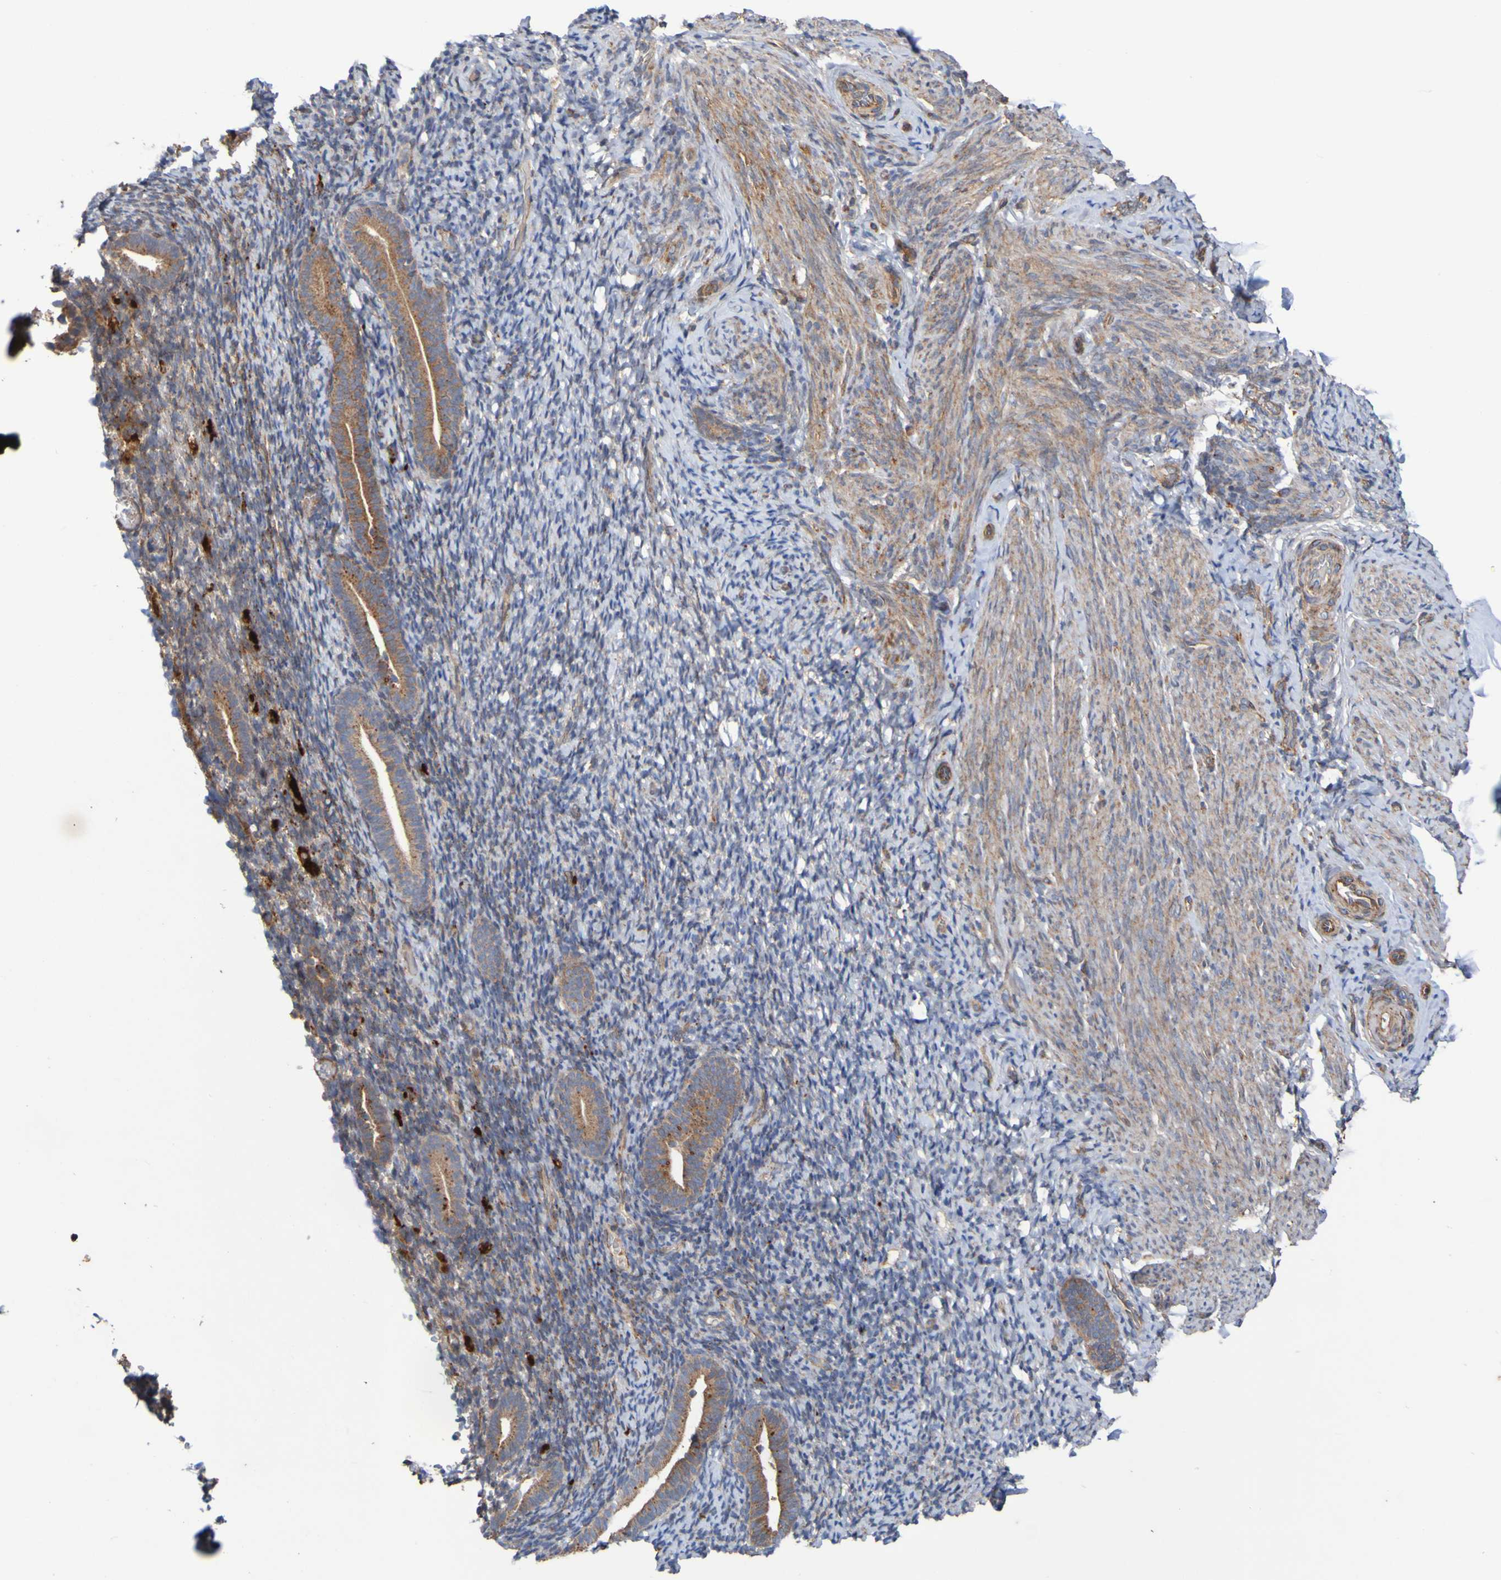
{"staining": {"intensity": "weak", "quantity": "<25%", "location": "cytoplasmic/membranous"}, "tissue": "endometrium", "cell_type": "Cells in endometrial stroma", "image_type": "normal", "snomed": [{"axis": "morphology", "description": "Normal tissue, NOS"}, {"axis": "topography", "description": "Endometrium"}], "caption": "This is an IHC photomicrograph of normal human endometrium. There is no positivity in cells in endometrial stroma.", "gene": "UCN", "patient": {"sex": "female", "age": 51}}